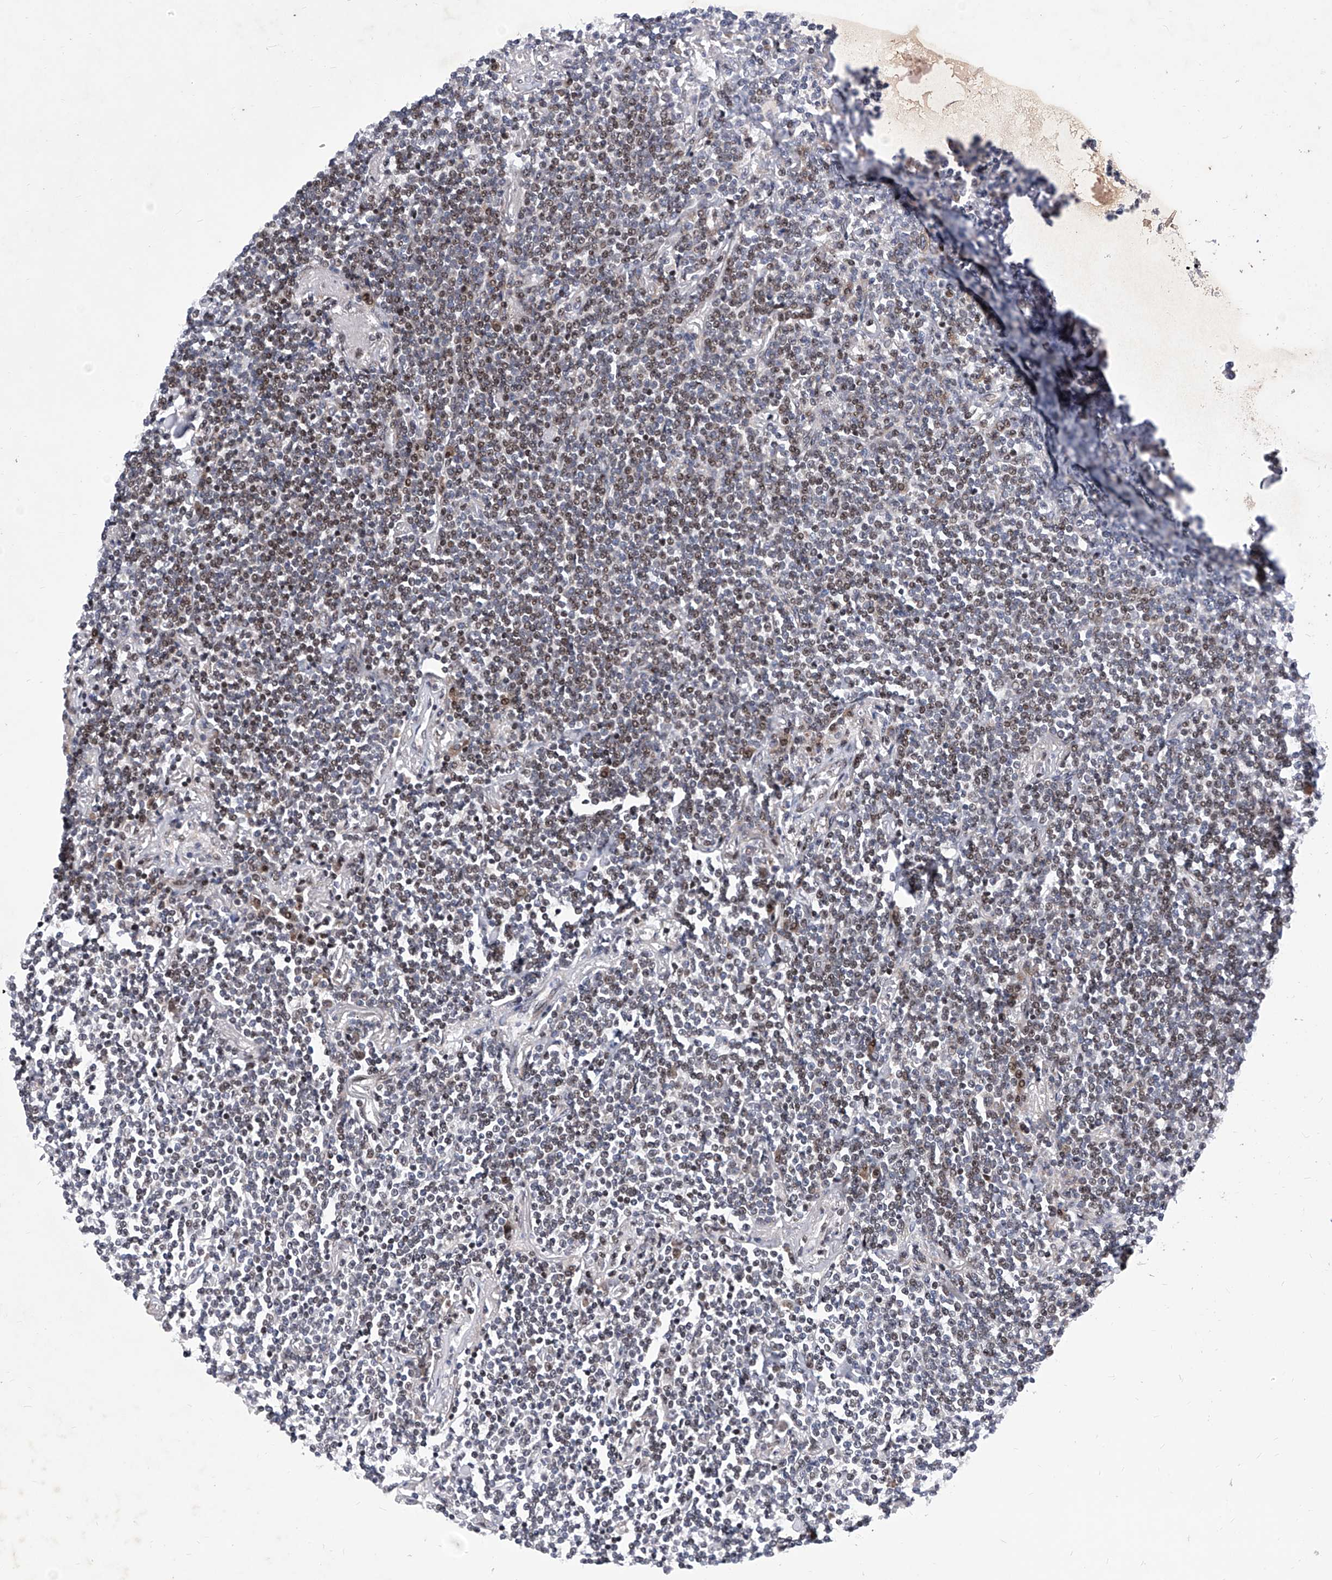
{"staining": {"intensity": "moderate", "quantity": "<25%", "location": "nuclear"}, "tissue": "lymphoma", "cell_type": "Tumor cells", "image_type": "cancer", "snomed": [{"axis": "morphology", "description": "Malignant lymphoma, non-Hodgkin's type, Low grade"}, {"axis": "topography", "description": "Lung"}], "caption": "Protein expression analysis of human malignant lymphoma, non-Hodgkin's type (low-grade) reveals moderate nuclear expression in approximately <25% of tumor cells.", "gene": "NUFIP1", "patient": {"sex": "female", "age": 71}}